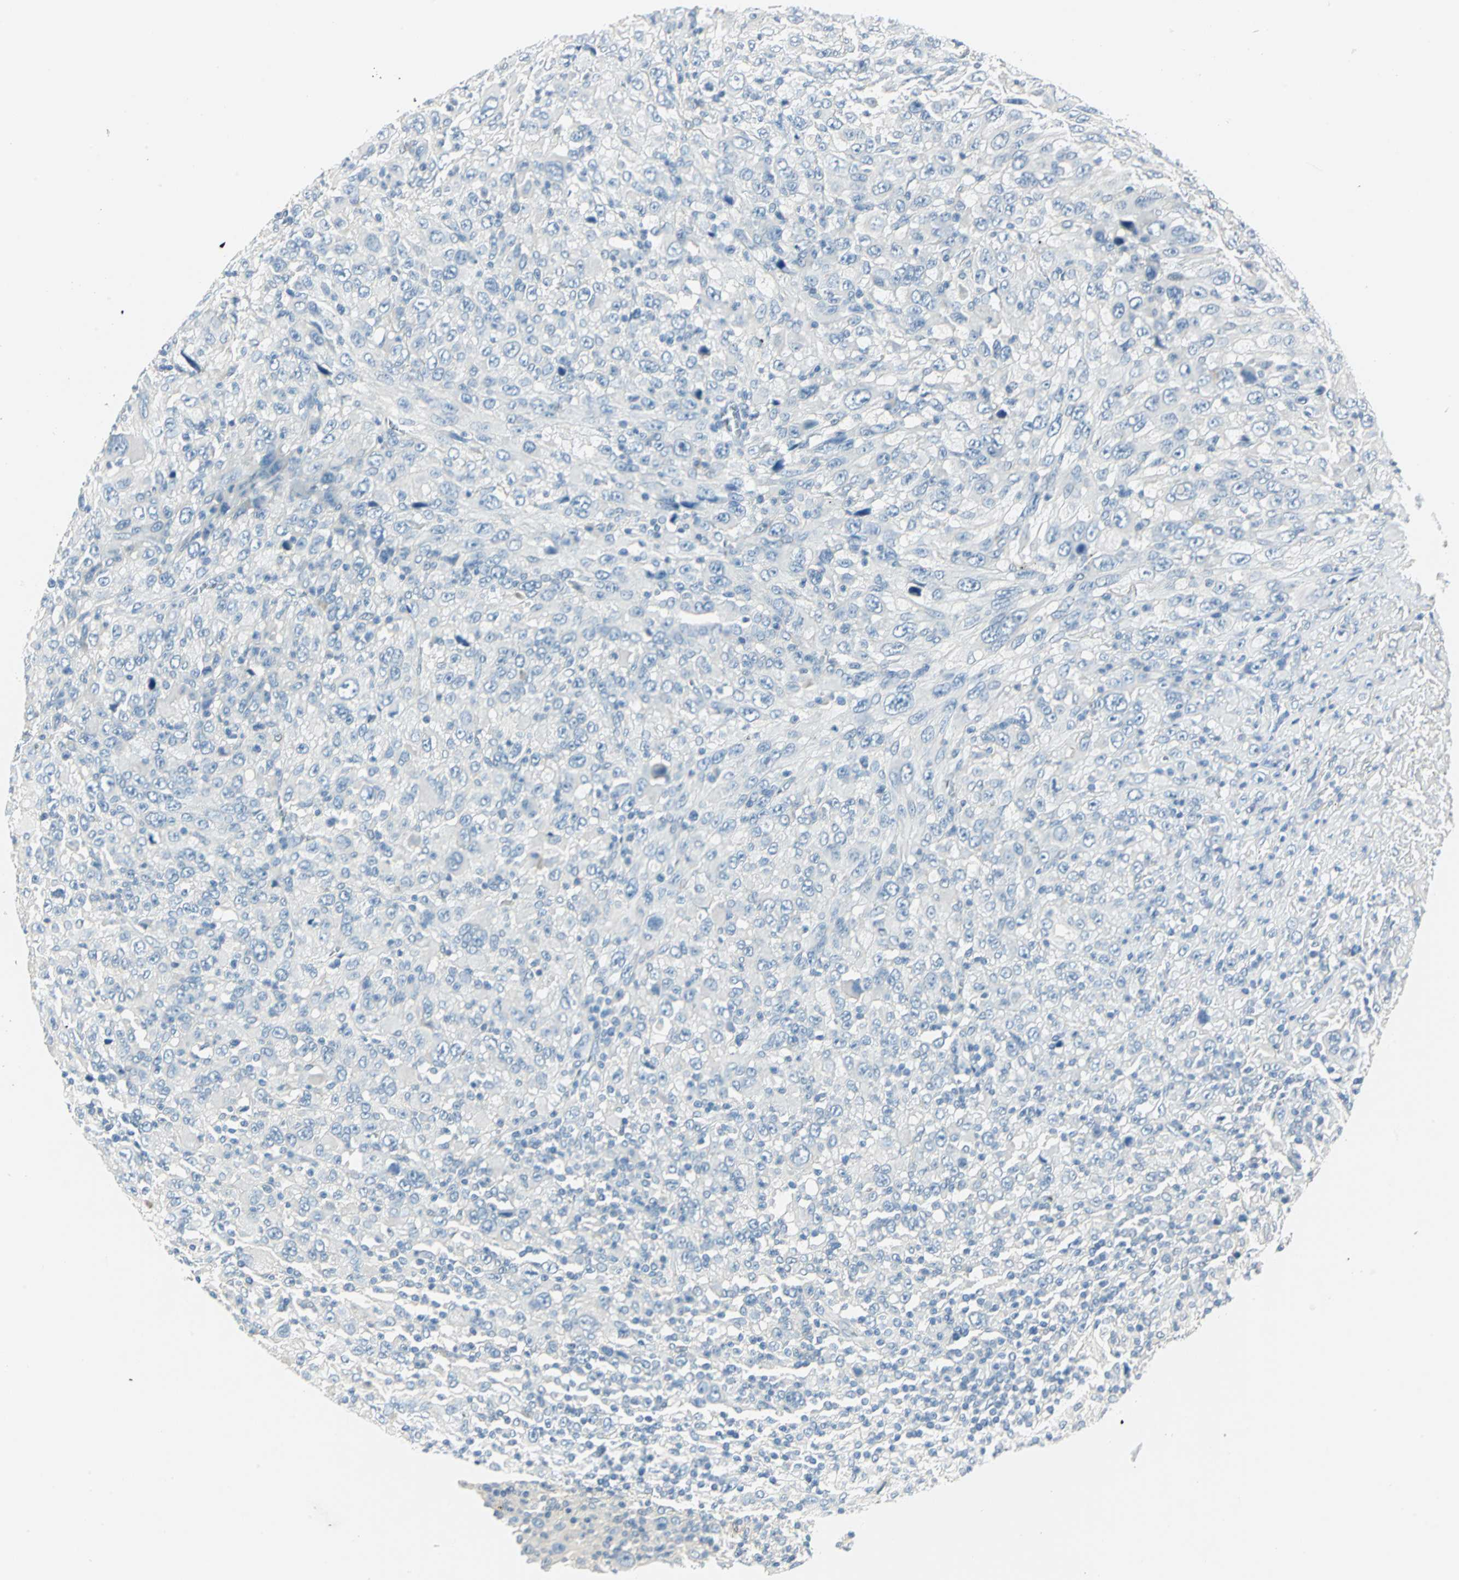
{"staining": {"intensity": "negative", "quantity": "none", "location": "none"}, "tissue": "melanoma", "cell_type": "Tumor cells", "image_type": "cancer", "snomed": [{"axis": "morphology", "description": "Malignant melanoma, Metastatic site"}, {"axis": "topography", "description": "Skin"}], "caption": "DAB immunohistochemical staining of human melanoma shows no significant positivity in tumor cells.", "gene": "UCHL1", "patient": {"sex": "female", "age": 56}}